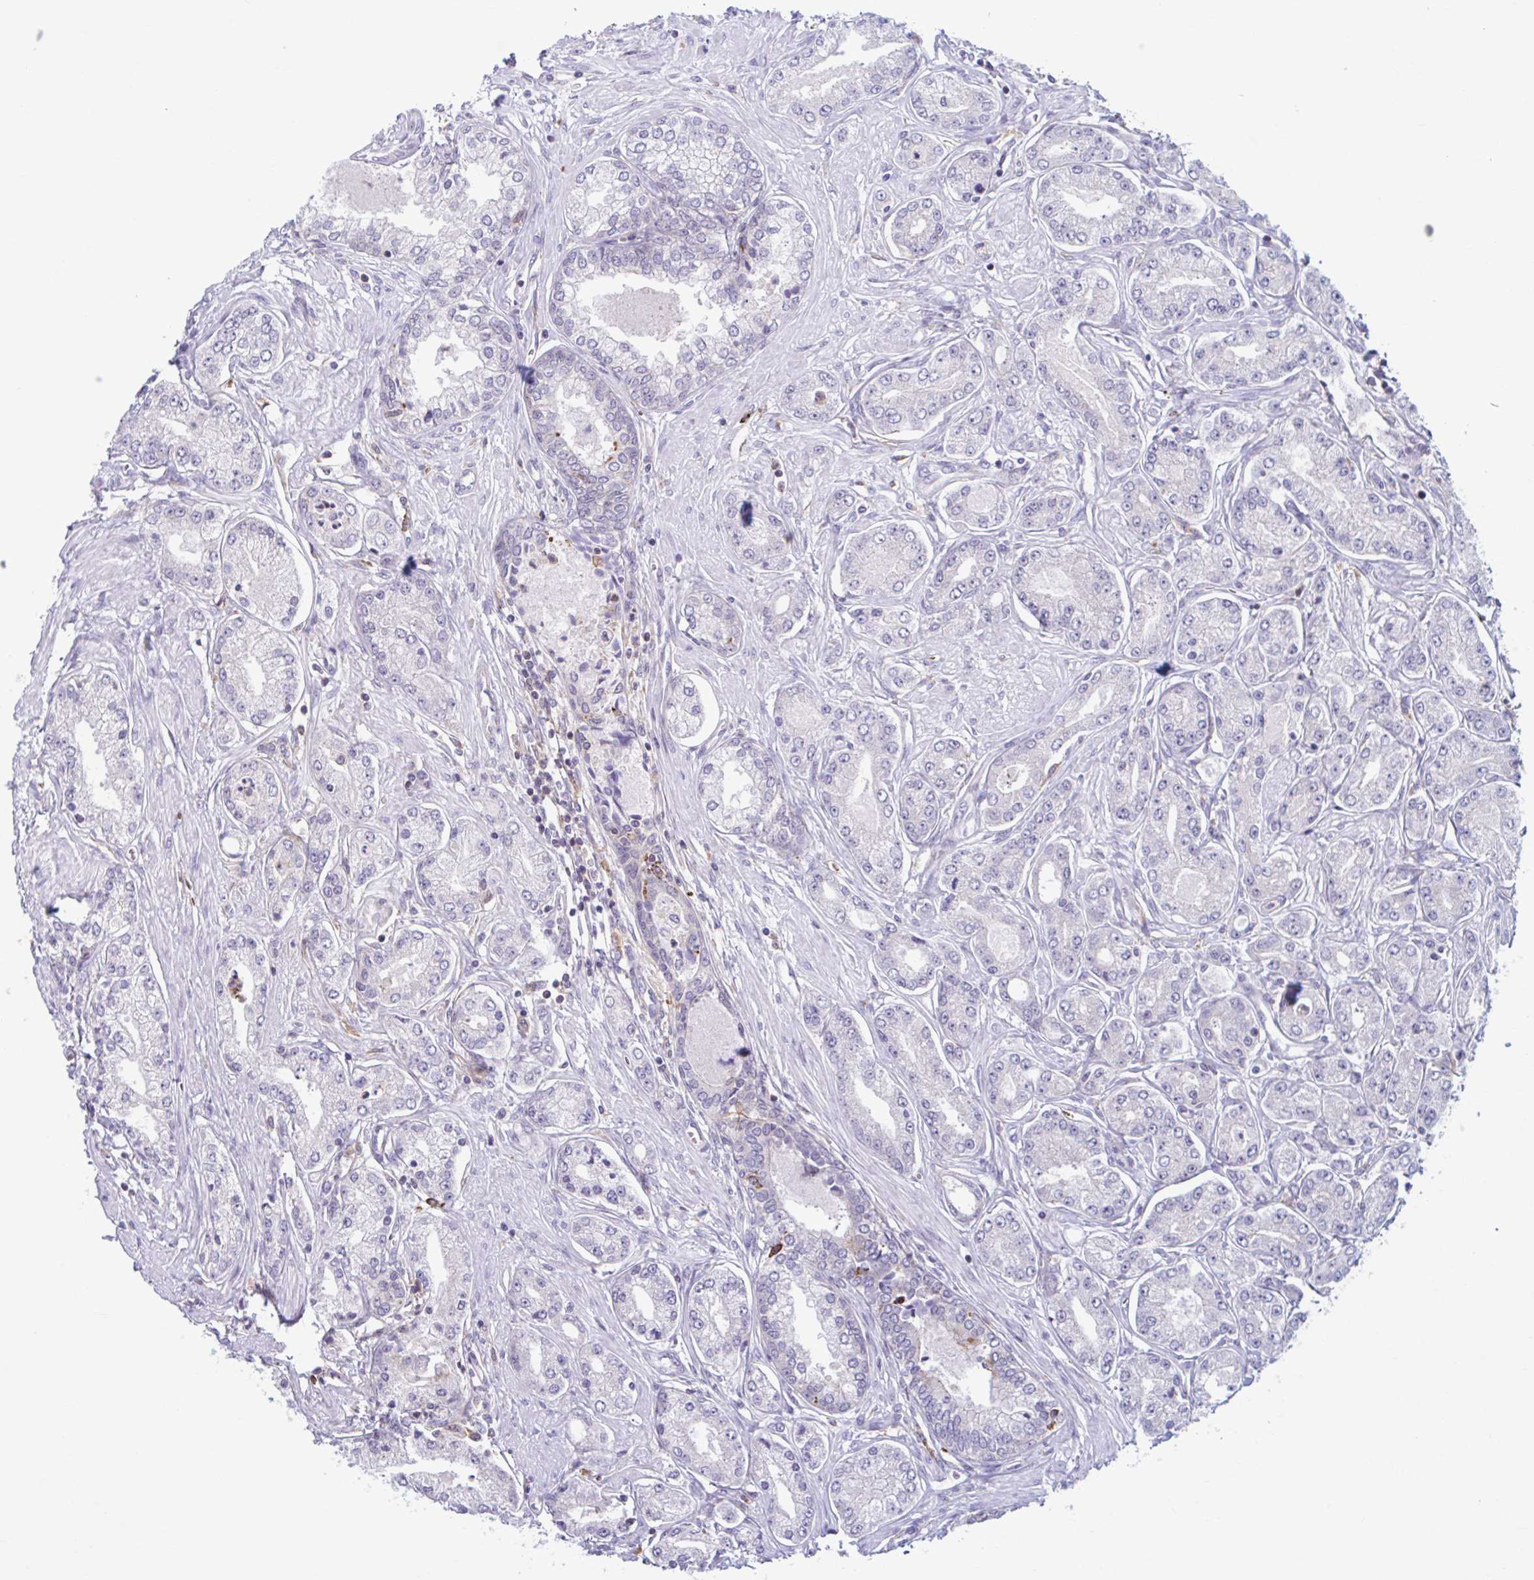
{"staining": {"intensity": "weak", "quantity": "<25%", "location": "cytoplasmic/membranous"}, "tissue": "prostate cancer", "cell_type": "Tumor cells", "image_type": "cancer", "snomed": [{"axis": "morphology", "description": "Adenocarcinoma, High grade"}, {"axis": "topography", "description": "Prostate"}], "caption": "The histopathology image shows no staining of tumor cells in prostate adenocarcinoma (high-grade).", "gene": "ADAT3", "patient": {"sex": "male", "age": 66}}